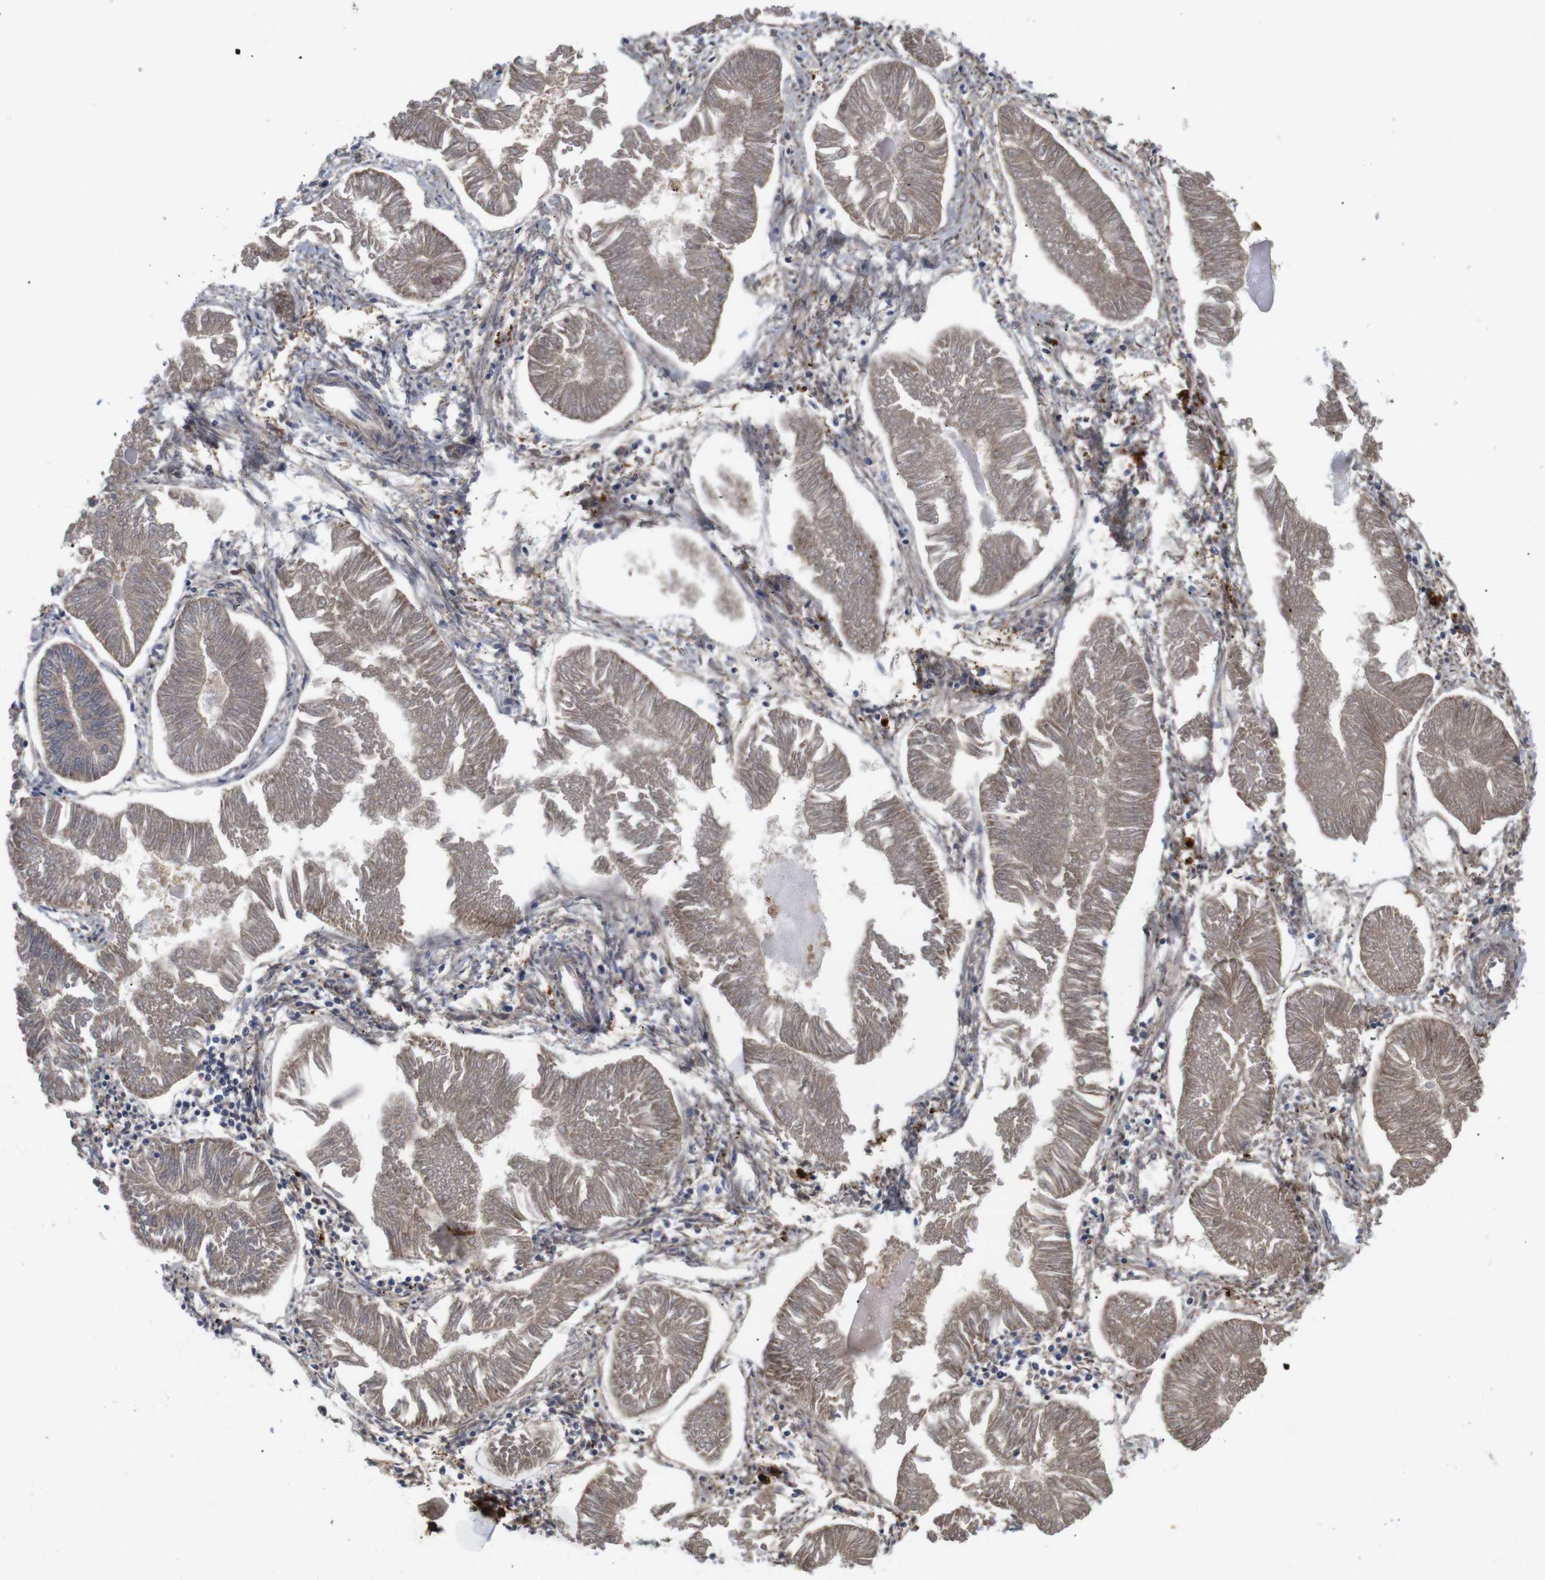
{"staining": {"intensity": "moderate", "quantity": ">75%", "location": "cytoplasmic/membranous"}, "tissue": "endometrial cancer", "cell_type": "Tumor cells", "image_type": "cancer", "snomed": [{"axis": "morphology", "description": "Adenocarcinoma, NOS"}, {"axis": "topography", "description": "Endometrium"}], "caption": "Immunohistochemical staining of endometrial adenocarcinoma demonstrates medium levels of moderate cytoplasmic/membranous protein staining in approximately >75% of tumor cells.", "gene": "SPRY3", "patient": {"sex": "female", "age": 53}}